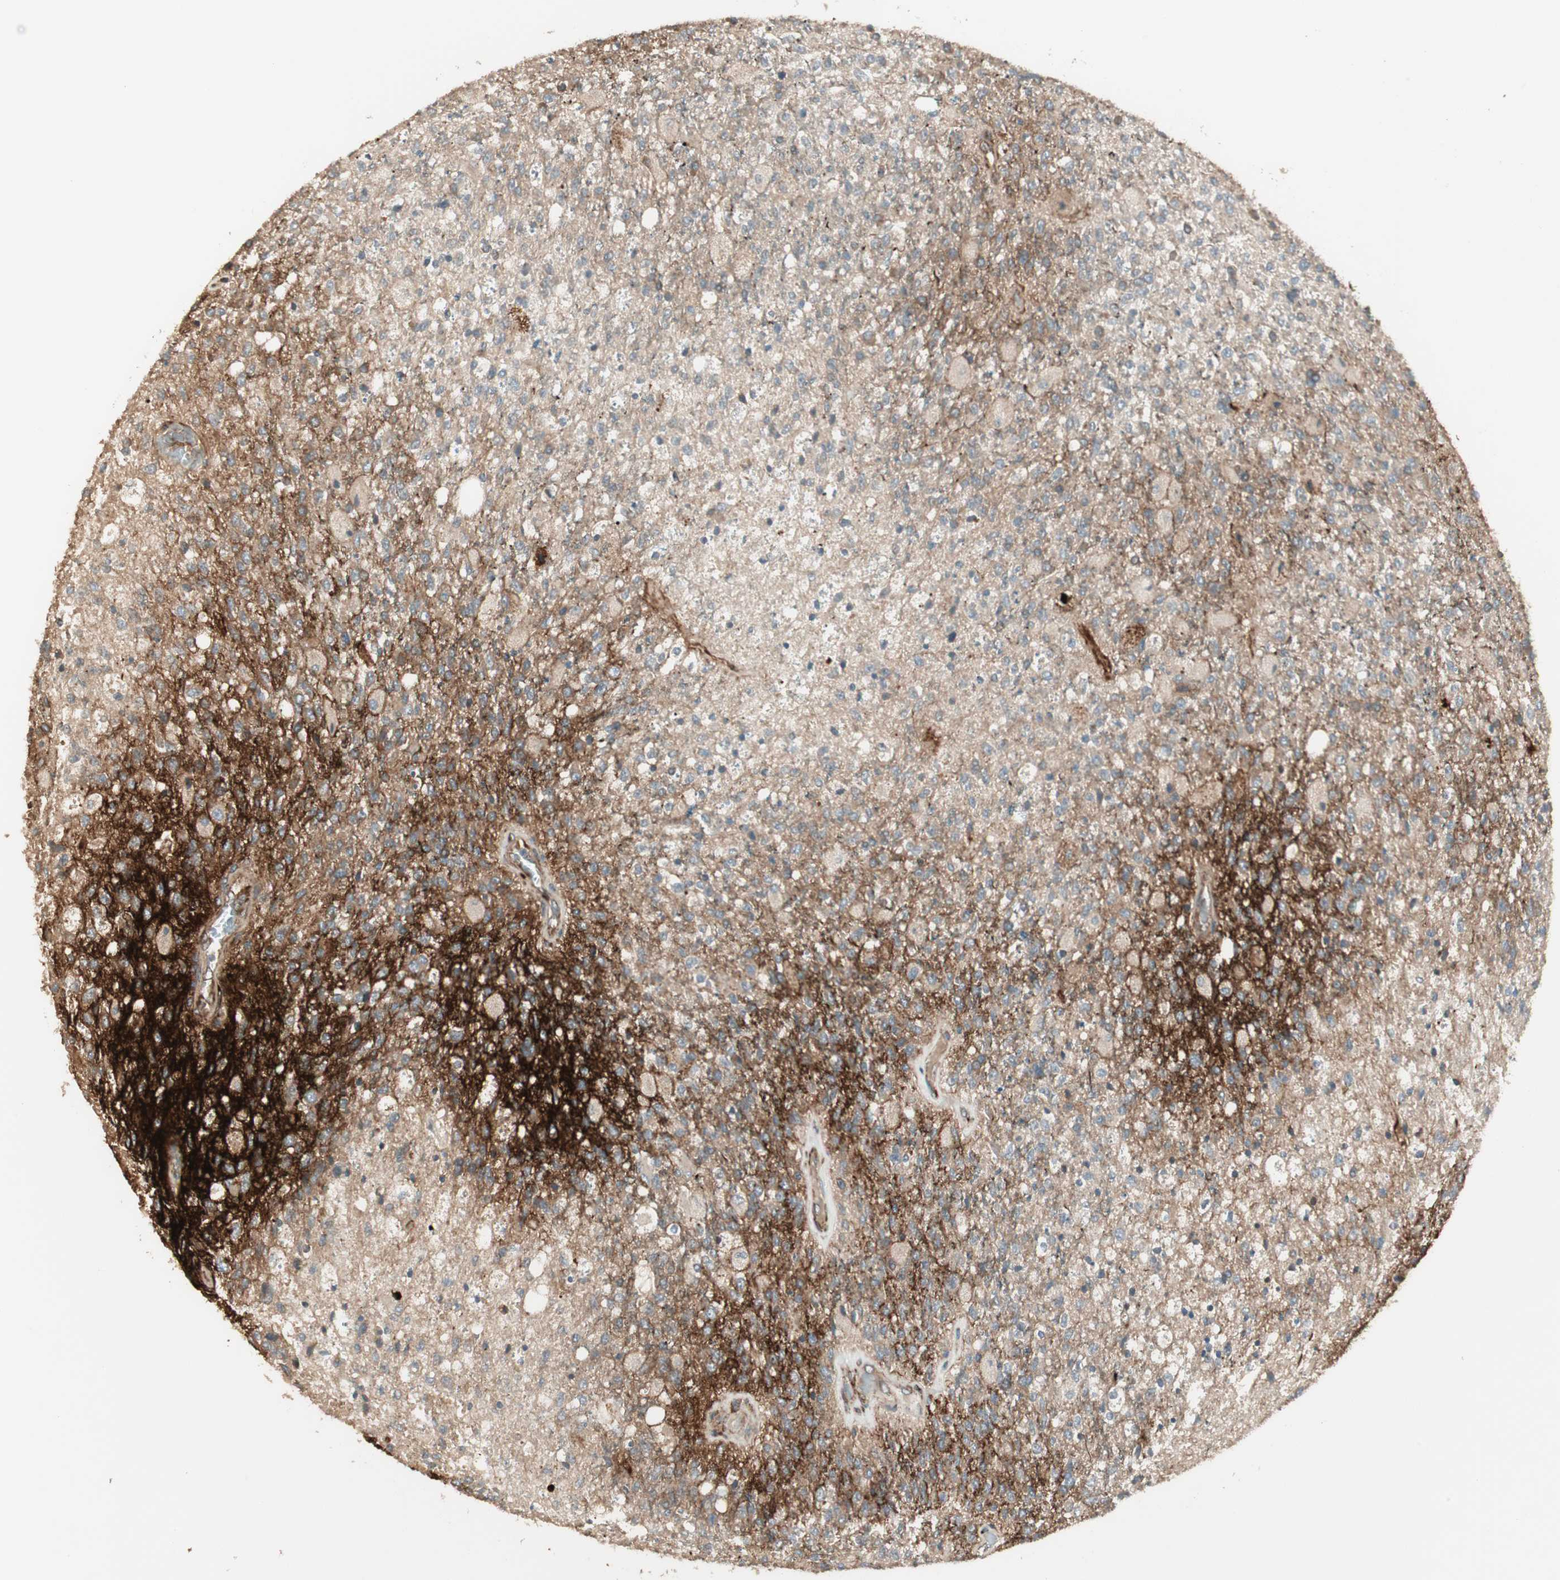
{"staining": {"intensity": "negative", "quantity": "none", "location": "none"}, "tissue": "glioma", "cell_type": "Tumor cells", "image_type": "cancer", "snomed": [{"axis": "morphology", "description": "Normal tissue, NOS"}, {"axis": "morphology", "description": "Glioma, malignant, High grade"}, {"axis": "topography", "description": "Cerebral cortex"}], "caption": "The photomicrograph demonstrates no staining of tumor cells in glioma.", "gene": "PPP2R5E", "patient": {"sex": "male", "age": 77}}